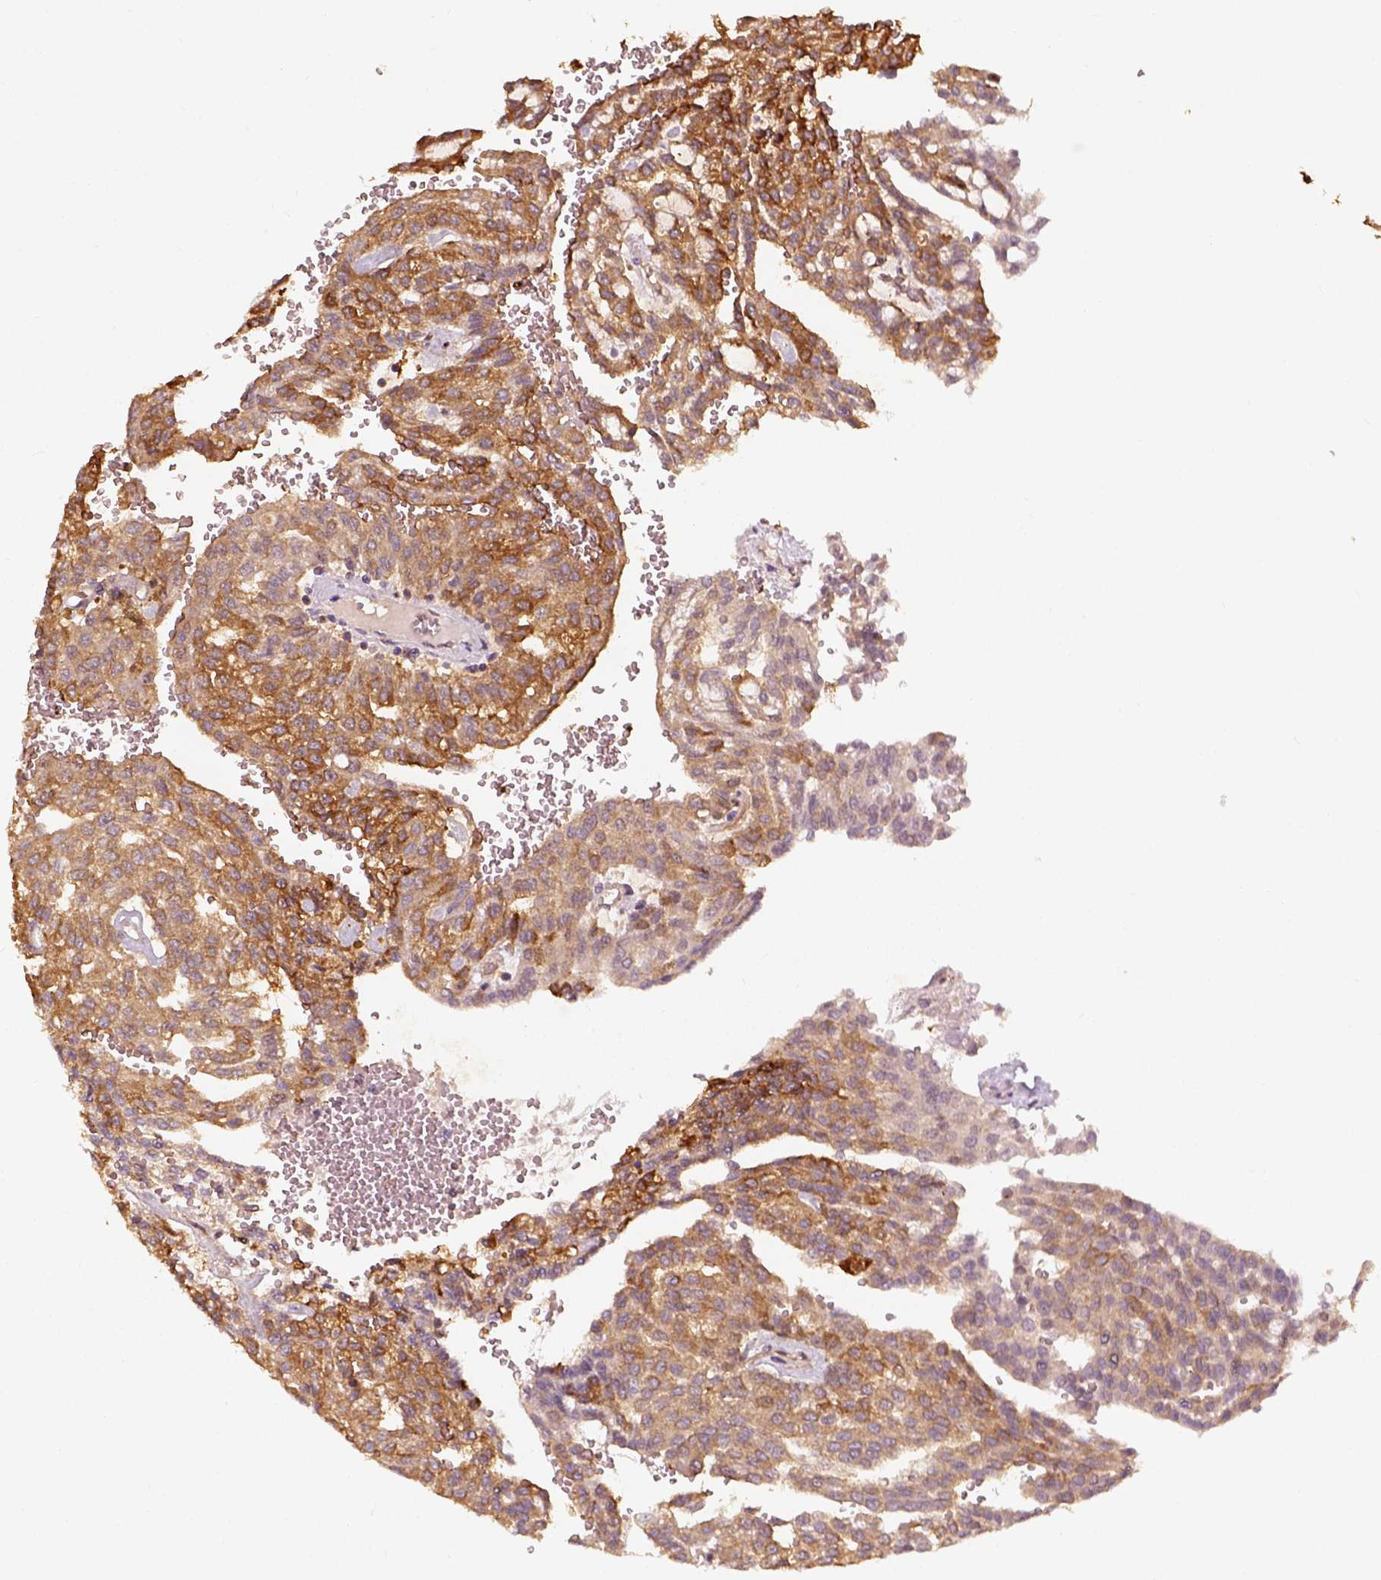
{"staining": {"intensity": "moderate", "quantity": ">75%", "location": "cytoplasmic/membranous"}, "tissue": "renal cancer", "cell_type": "Tumor cells", "image_type": "cancer", "snomed": [{"axis": "morphology", "description": "Adenocarcinoma, NOS"}, {"axis": "topography", "description": "Kidney"}], "caption": "A high-resolution image shows immunohistochemistry (IHC) staining of renal cancer, which demonstrates moderate cytoplasmic/membranous expression in approximately >75% of tumor cells.", "gene": "SQSTM1", "patient": {"sex": "male", "age": 63}}